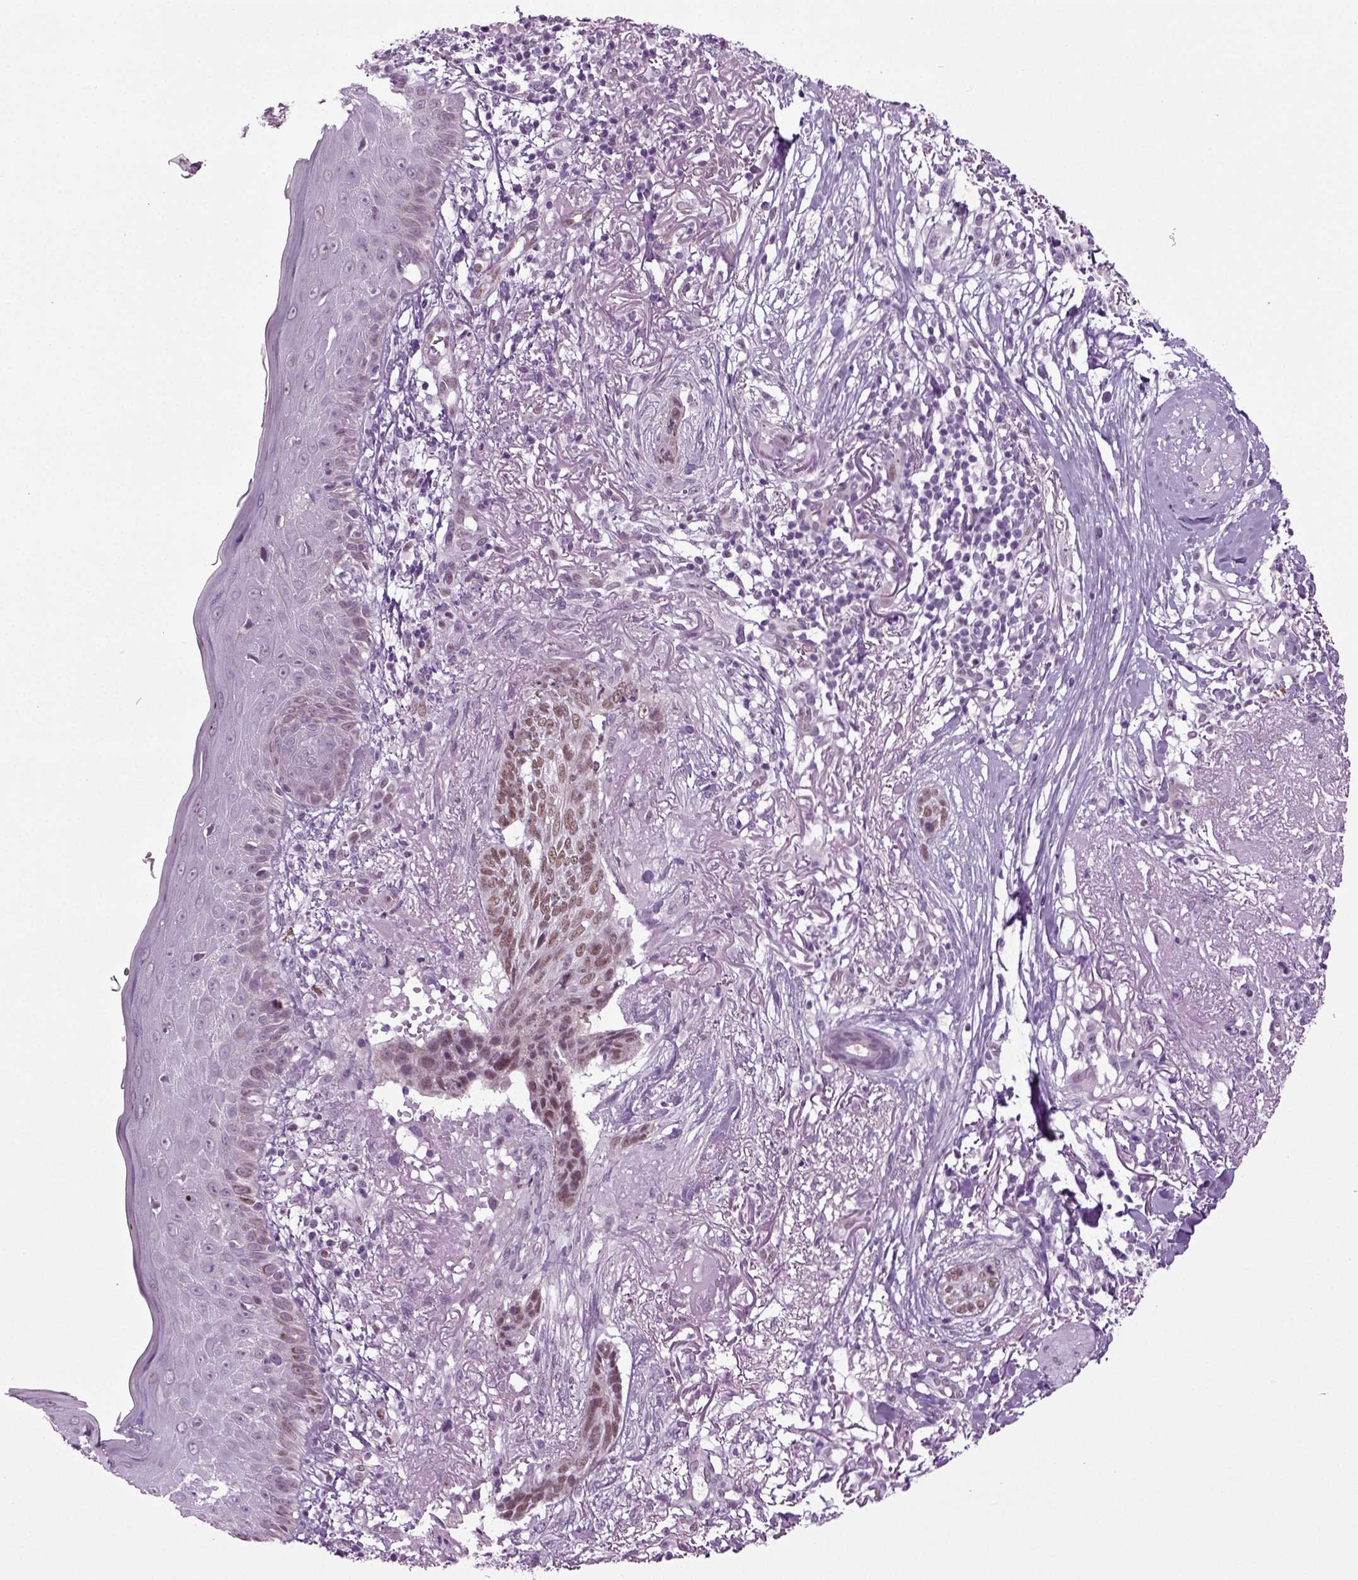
{"staining": {"intensity": "weak", "quantity": ">75%", "location": "nuclear"}, "tissue": "skin cancer", "cell_type": "Tumor cells", "image_type": "cancer", "snomed": [{"axis": "morphology", "description": "Normal tissue, NOS"}, {"axis": "morphology", "description": "Basal cell carcinoma"}, {"axis": "topography", "description": "Skin"}], "caption": "An IHC photomicrograph of tumor tissue is shown. Protein staining in brown highlights weak nuclear positivity in skin basal cell carcinoma within tumor cells.", "gene": "RFX3", "patient": {"sex": "male", "age": 84}}